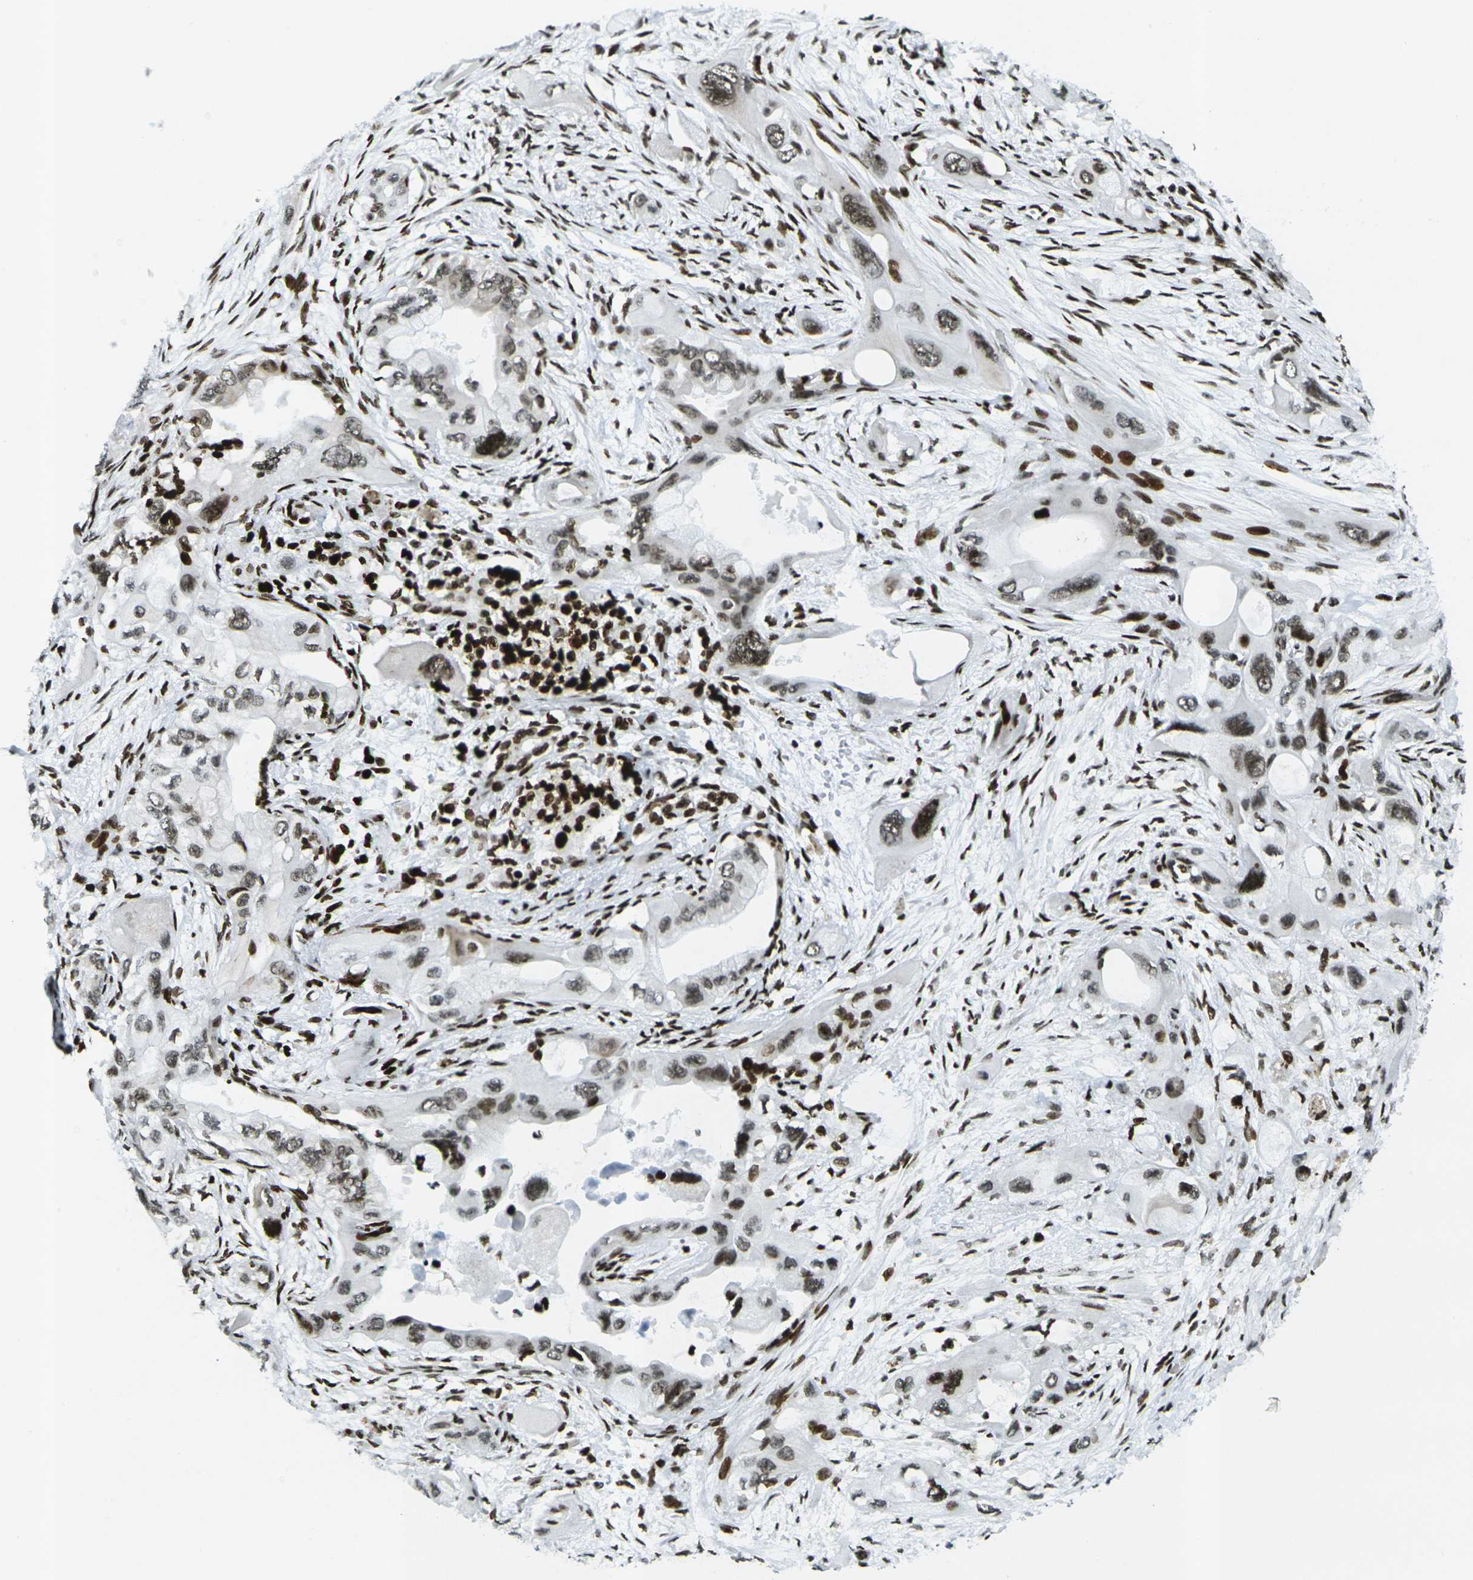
{"staining": {"intensity": "strong", "quantity": ">75%", "location": "nuclear"}, "tissue": "pancreatic cancer", "cell_type": "Tumor cells", "image_type": "cancer", "snomed": [{"axis": "morphology", "description": "Adenocarcinoma, NOS"}, {"axis": "topography", "description": "Pancreas"}], "caption": "This image demonstrates pancreatic cancer (adenocarcinoma) stained with IHC to label a protein in brown. The nuclear of tumor cells show strong positivity for the protein. Nuclei are counter-stained blue.", "gene": "H3-3A", "patient": {"sex": "male", "age": 73}}